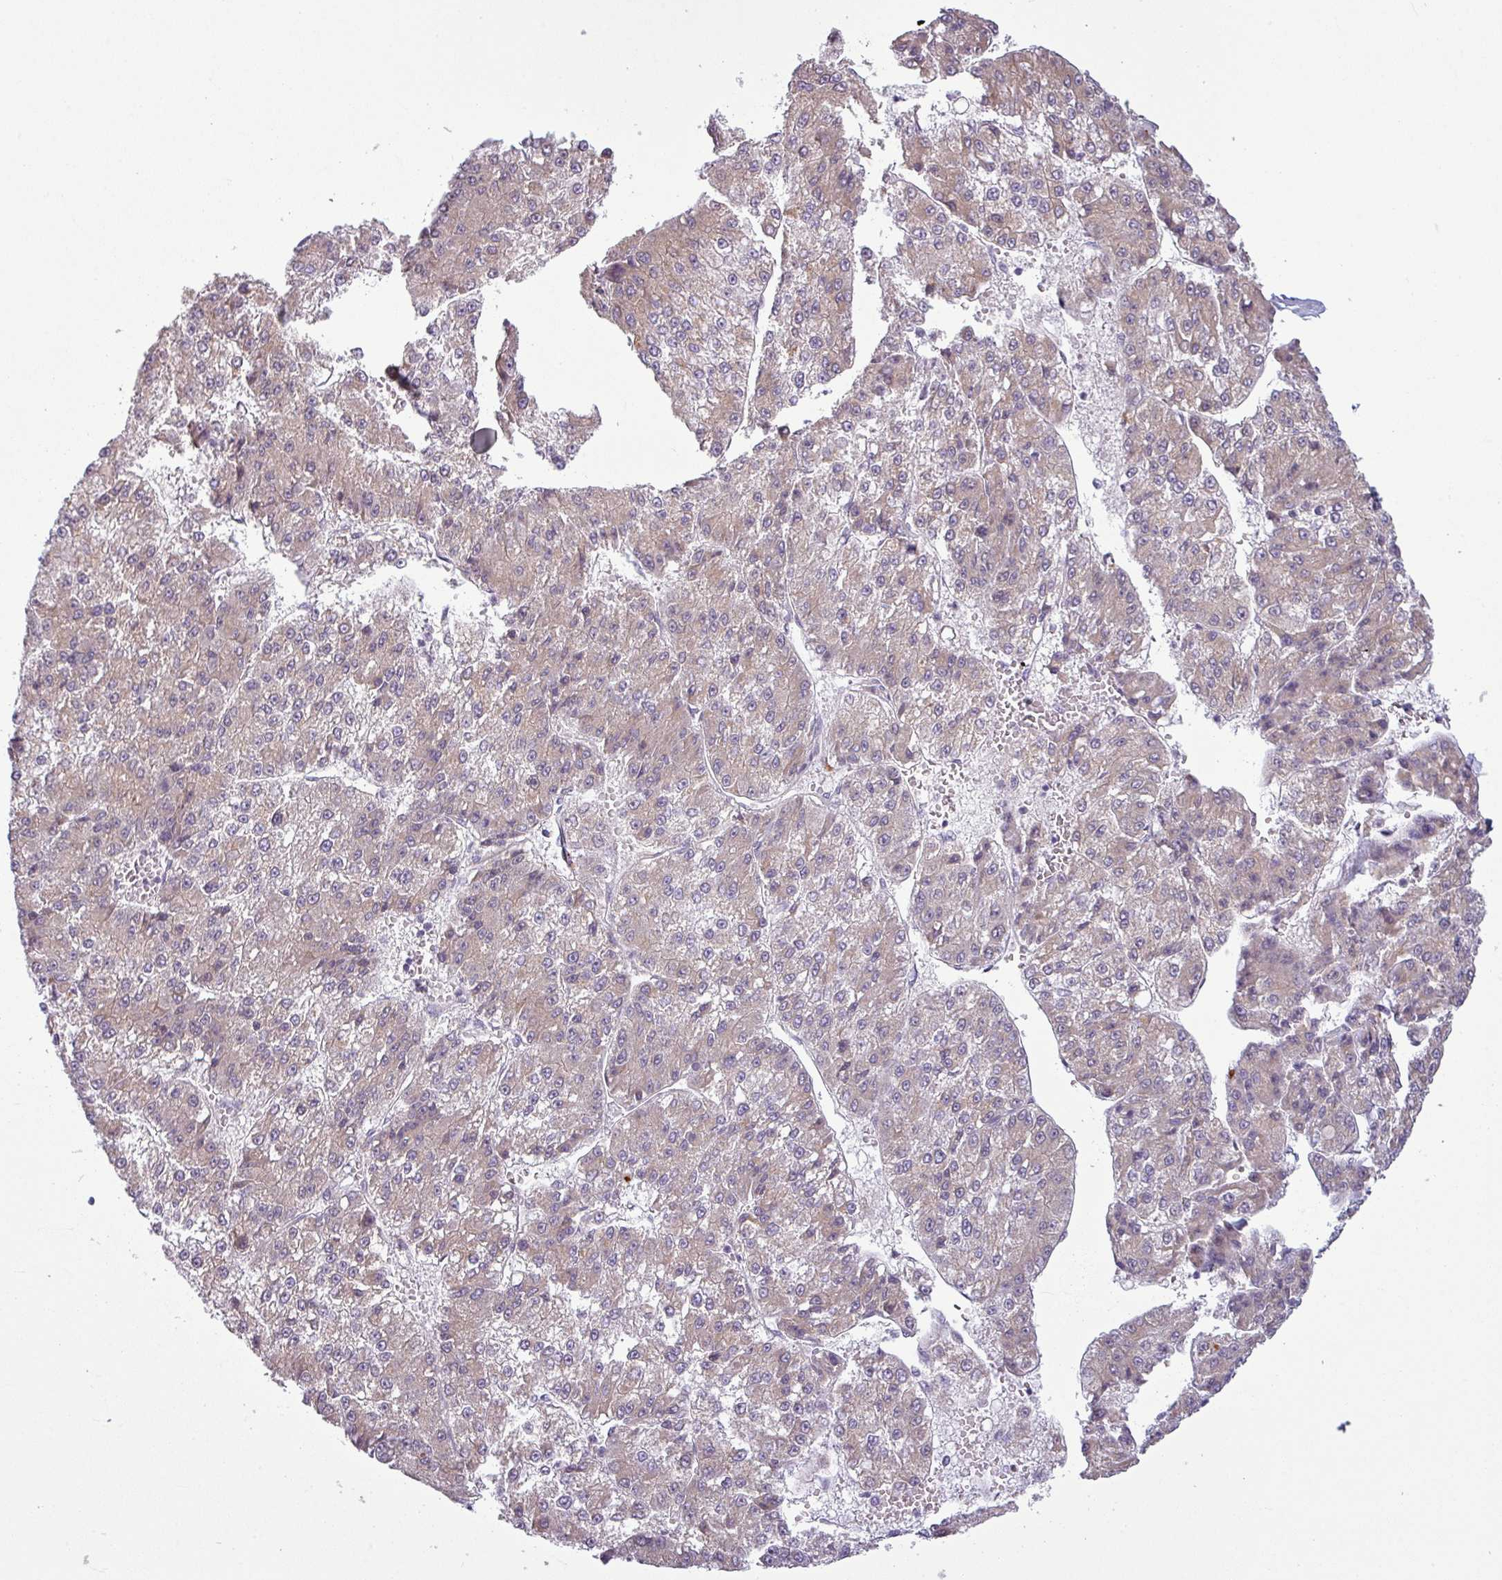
{"staining": {"intensity": "moderate", "quantity": ">75%", "location": "cytoplasmic/membranous"}, "tissue": "liver cancer", "cell_type": "Tumor cells", "image_type": "cancer", "snomed": [{"axis": "morphology", "description": "Carcinoma, Hepatocellular, NOS"}, {"axis": "topography", "description": "Liver"}], "caption": "Moderate cytoplasmic/membranous positivity for a protein is appreciated in about >75% of tumor cells of liver cancer (hepatocellular carcinoma) using IHC.", "gene": "CCDC144A", "patient": {"sex": "female", "age": 73}}